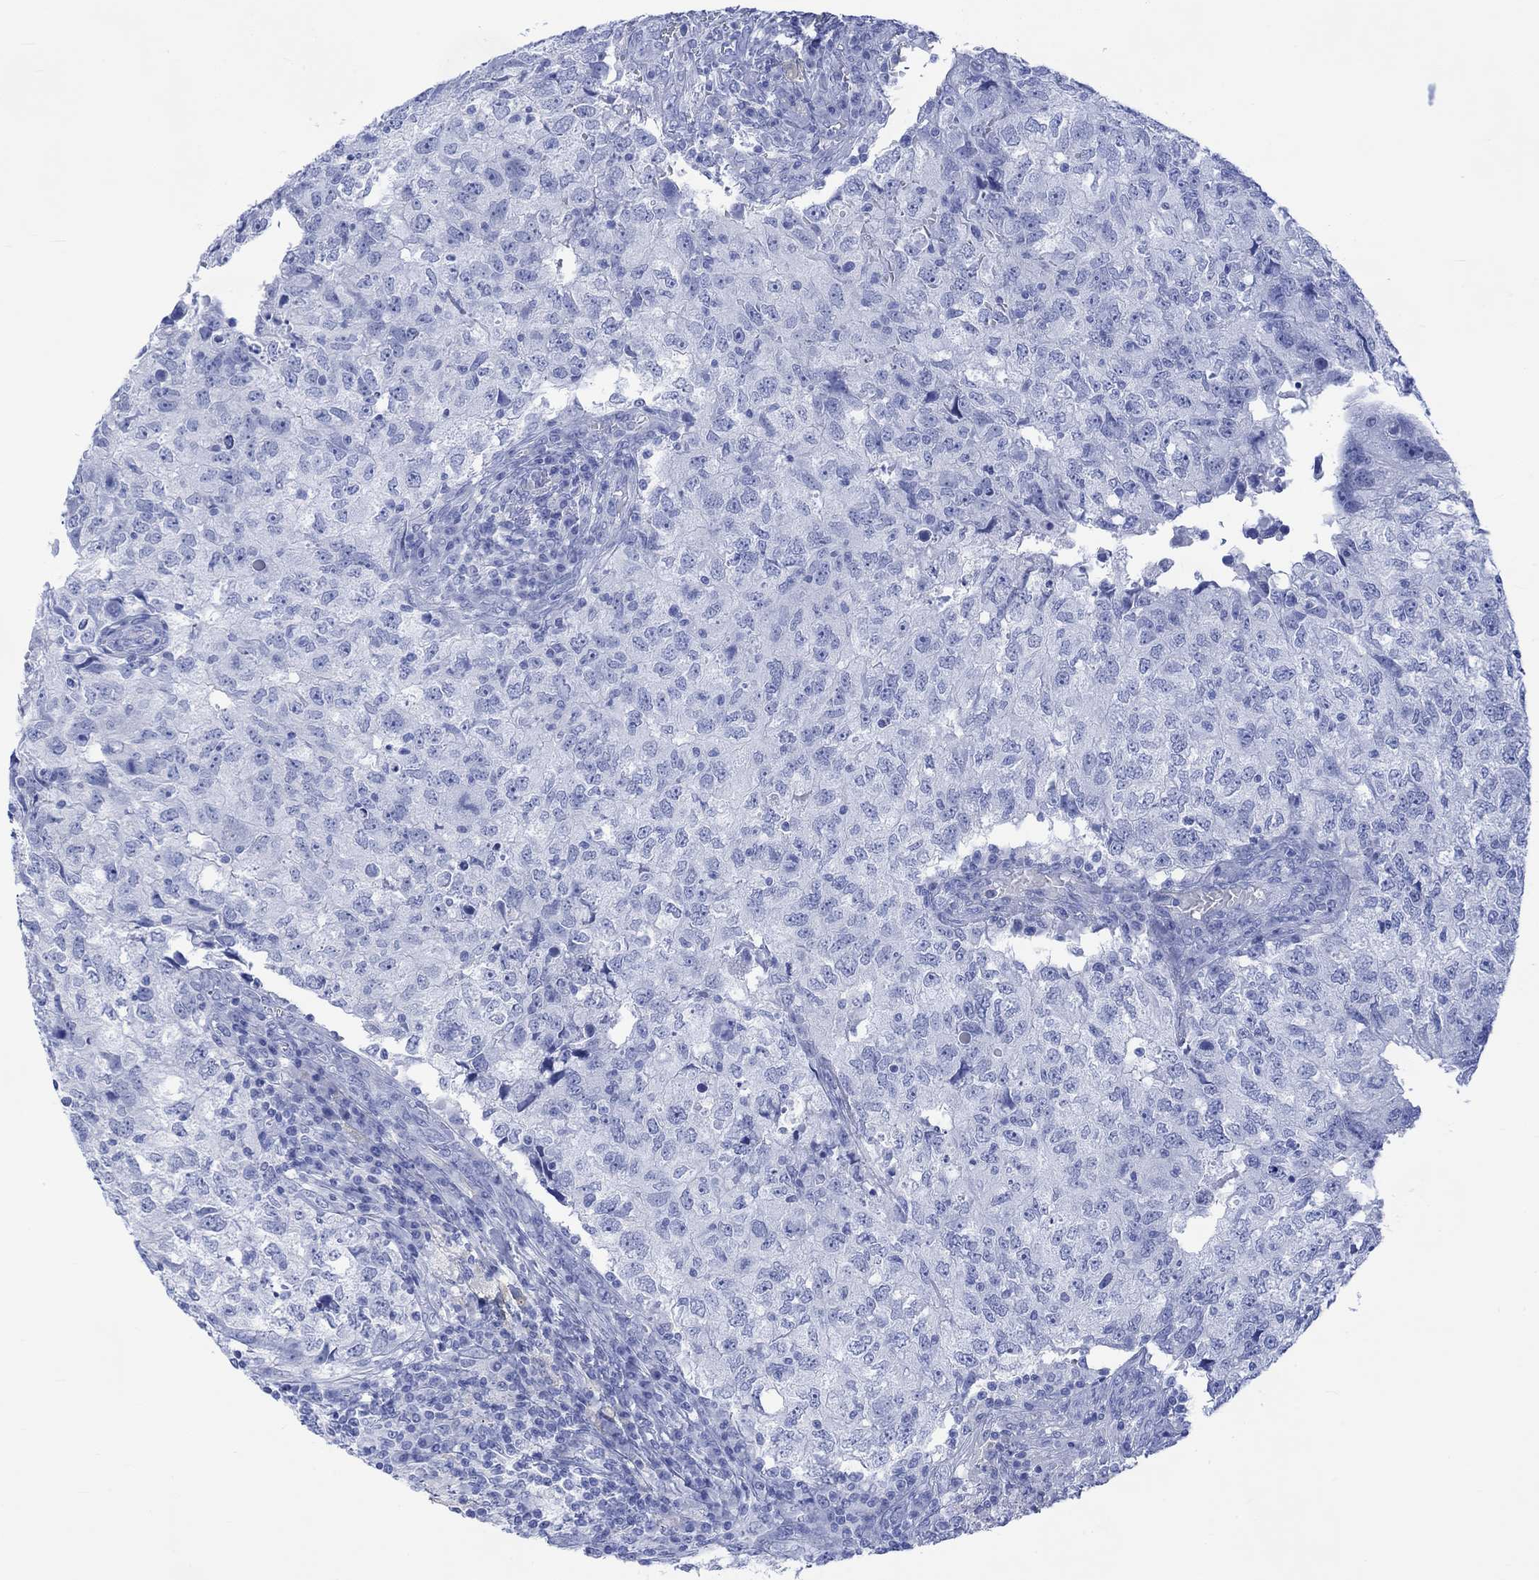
{"staining": {"intensity": "negative", "quantity": "none", "location": "none"}, "tissue": "breast cancer", "cell_type": "Tumor cells", "image_type": "cancer", "snomed": [{"axis": "morphology", "description": "Duct carcinoma"}, {"axis": "topography", "description": "Breast"}], "caption": "IHC histopathology image of neoplastic tissue: breast cancer stained with DAB exhibits no significant protein expression in tumor cells.", "gene": "CELF4", "patient": {"sex": "female", "age": 30}}